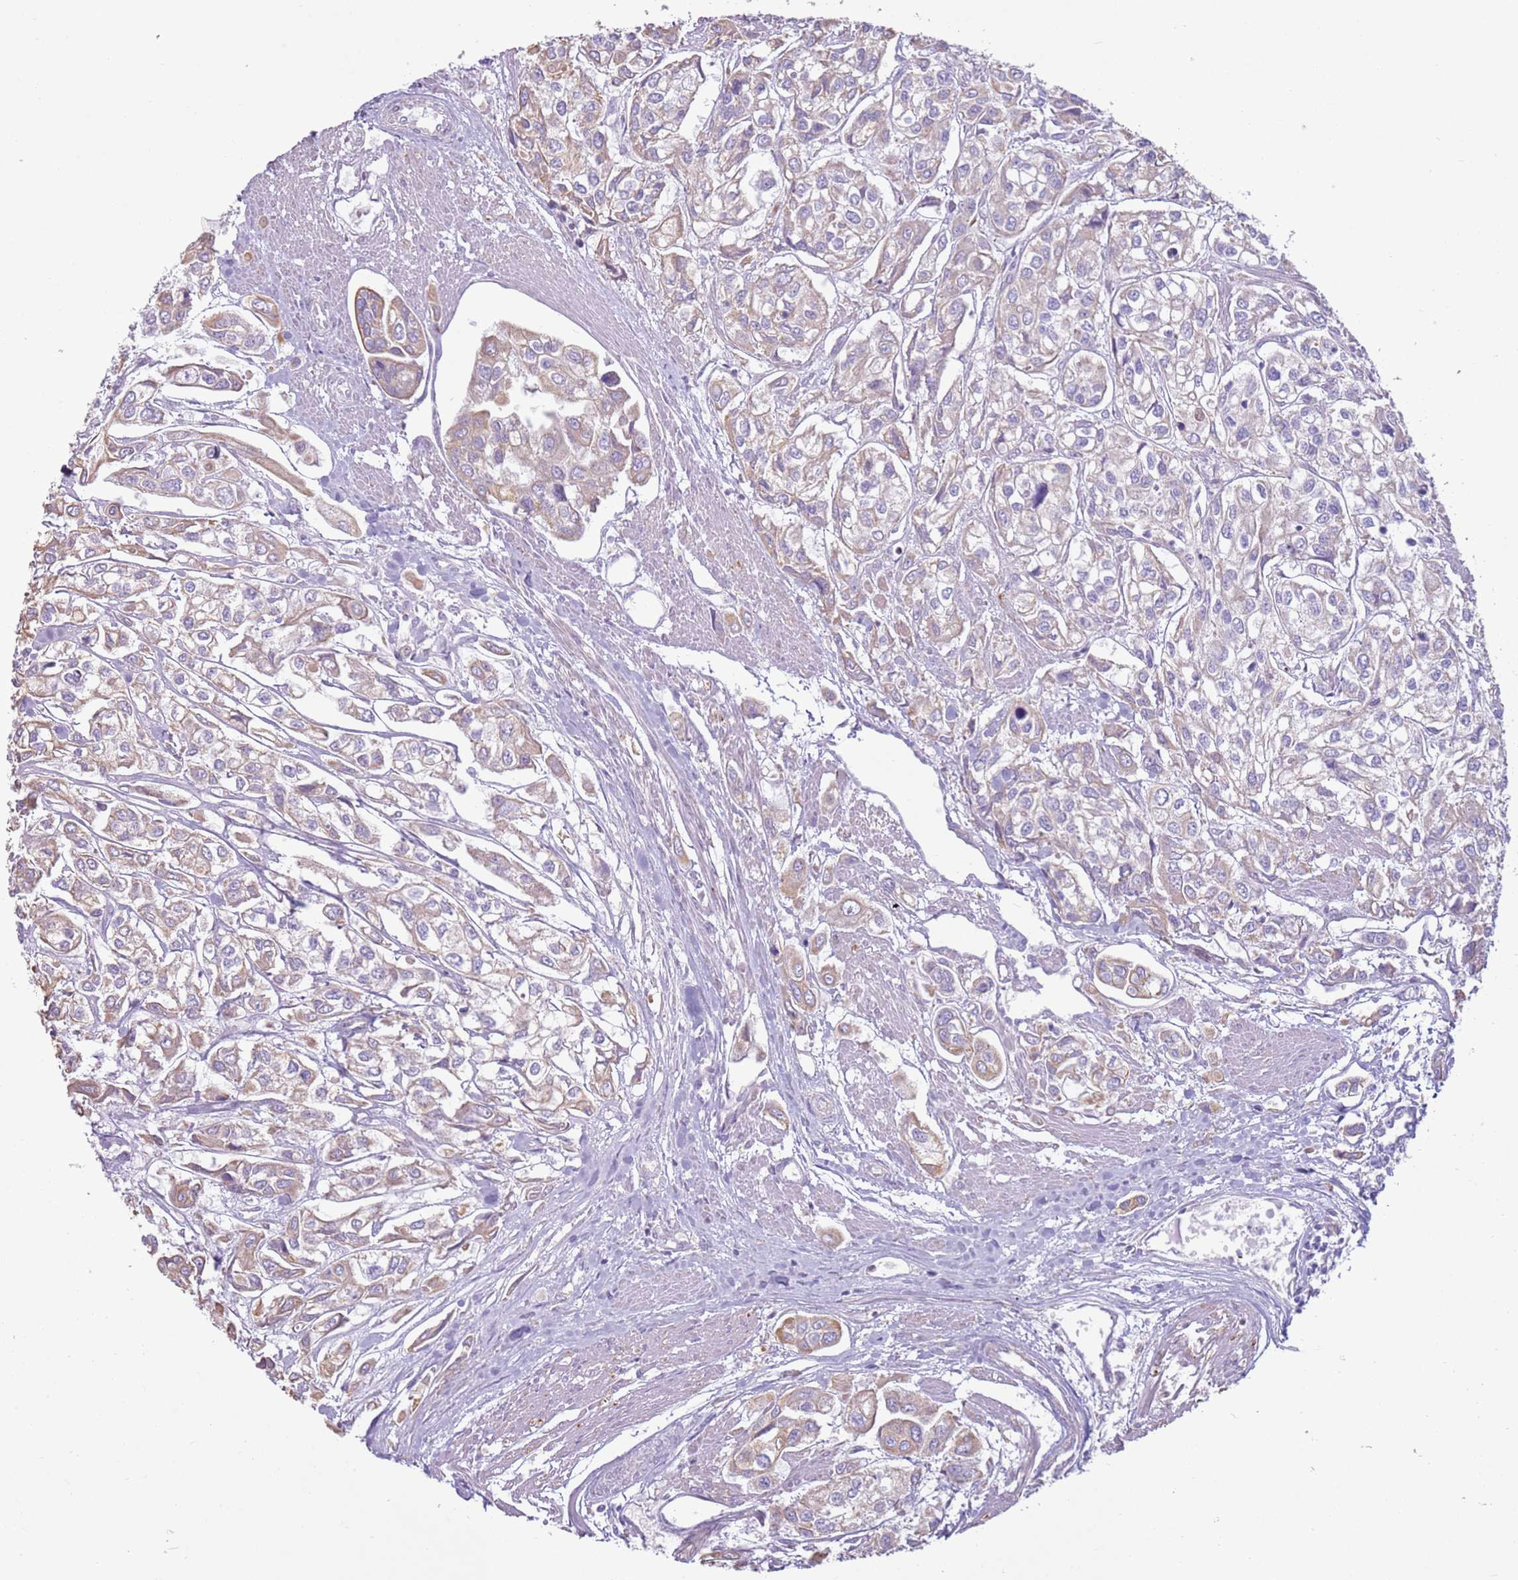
{"staining": {"intensity": "weak", "quantity": "25%-75%", "location": "cytoplasmic/membranous"}, "tissue": "urothelial cancer", "cell_type": "Tumor cells", "image_type": "cancer", "snomed": [{"axis": "morphology", "description": "Urothelial carcinoma, High grade"}, {"axis": "topography", "description": "Urinary bladder"}], "caption": "High-grade urothelial carcinoma tissue demonstrates weak cytoplasmic/membranous expression in approximately 25%-75% of tumor cells, visualized by immunohistochemistry.", "gene": "OAF", "patient": {"sex": "male", "age": 67}}